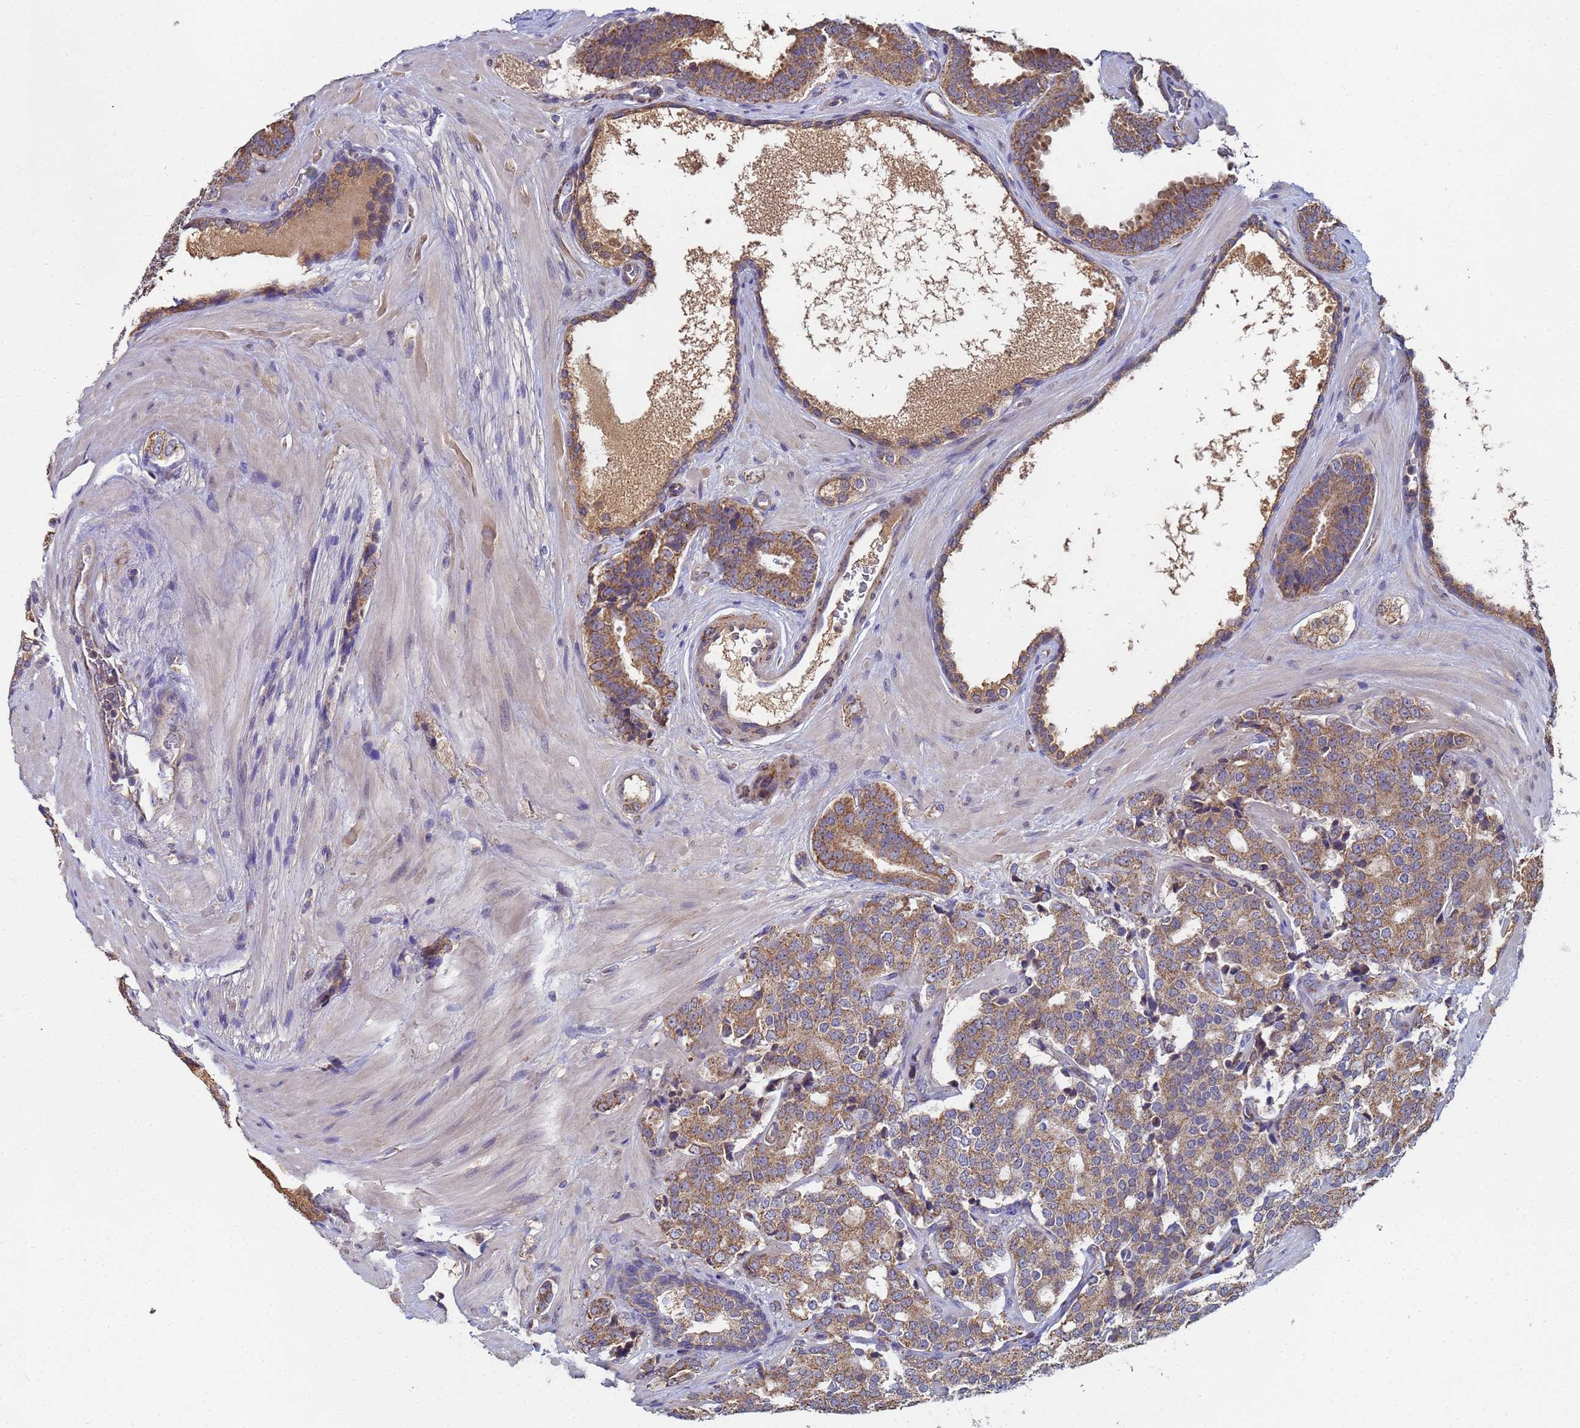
{"staining": {"intensity": "moderate", "quantity": ">75%", "location": "cytoplasmic/membranous"}, "tissue": "prostate cancer", "cell_type": "Tumor cells", "image_type": "cancer", "snomed": [{"axis": "morphology", "description": "Adenocarcinoma, High grade"}, {"axis": "topography", "description": "Prostate"}], "caption": "Prostate cancer stained with a protein marker displays moderate staining in tumor cells.", "gene": "C5orf34", "patient": {"sex": "male", "age": 63}}